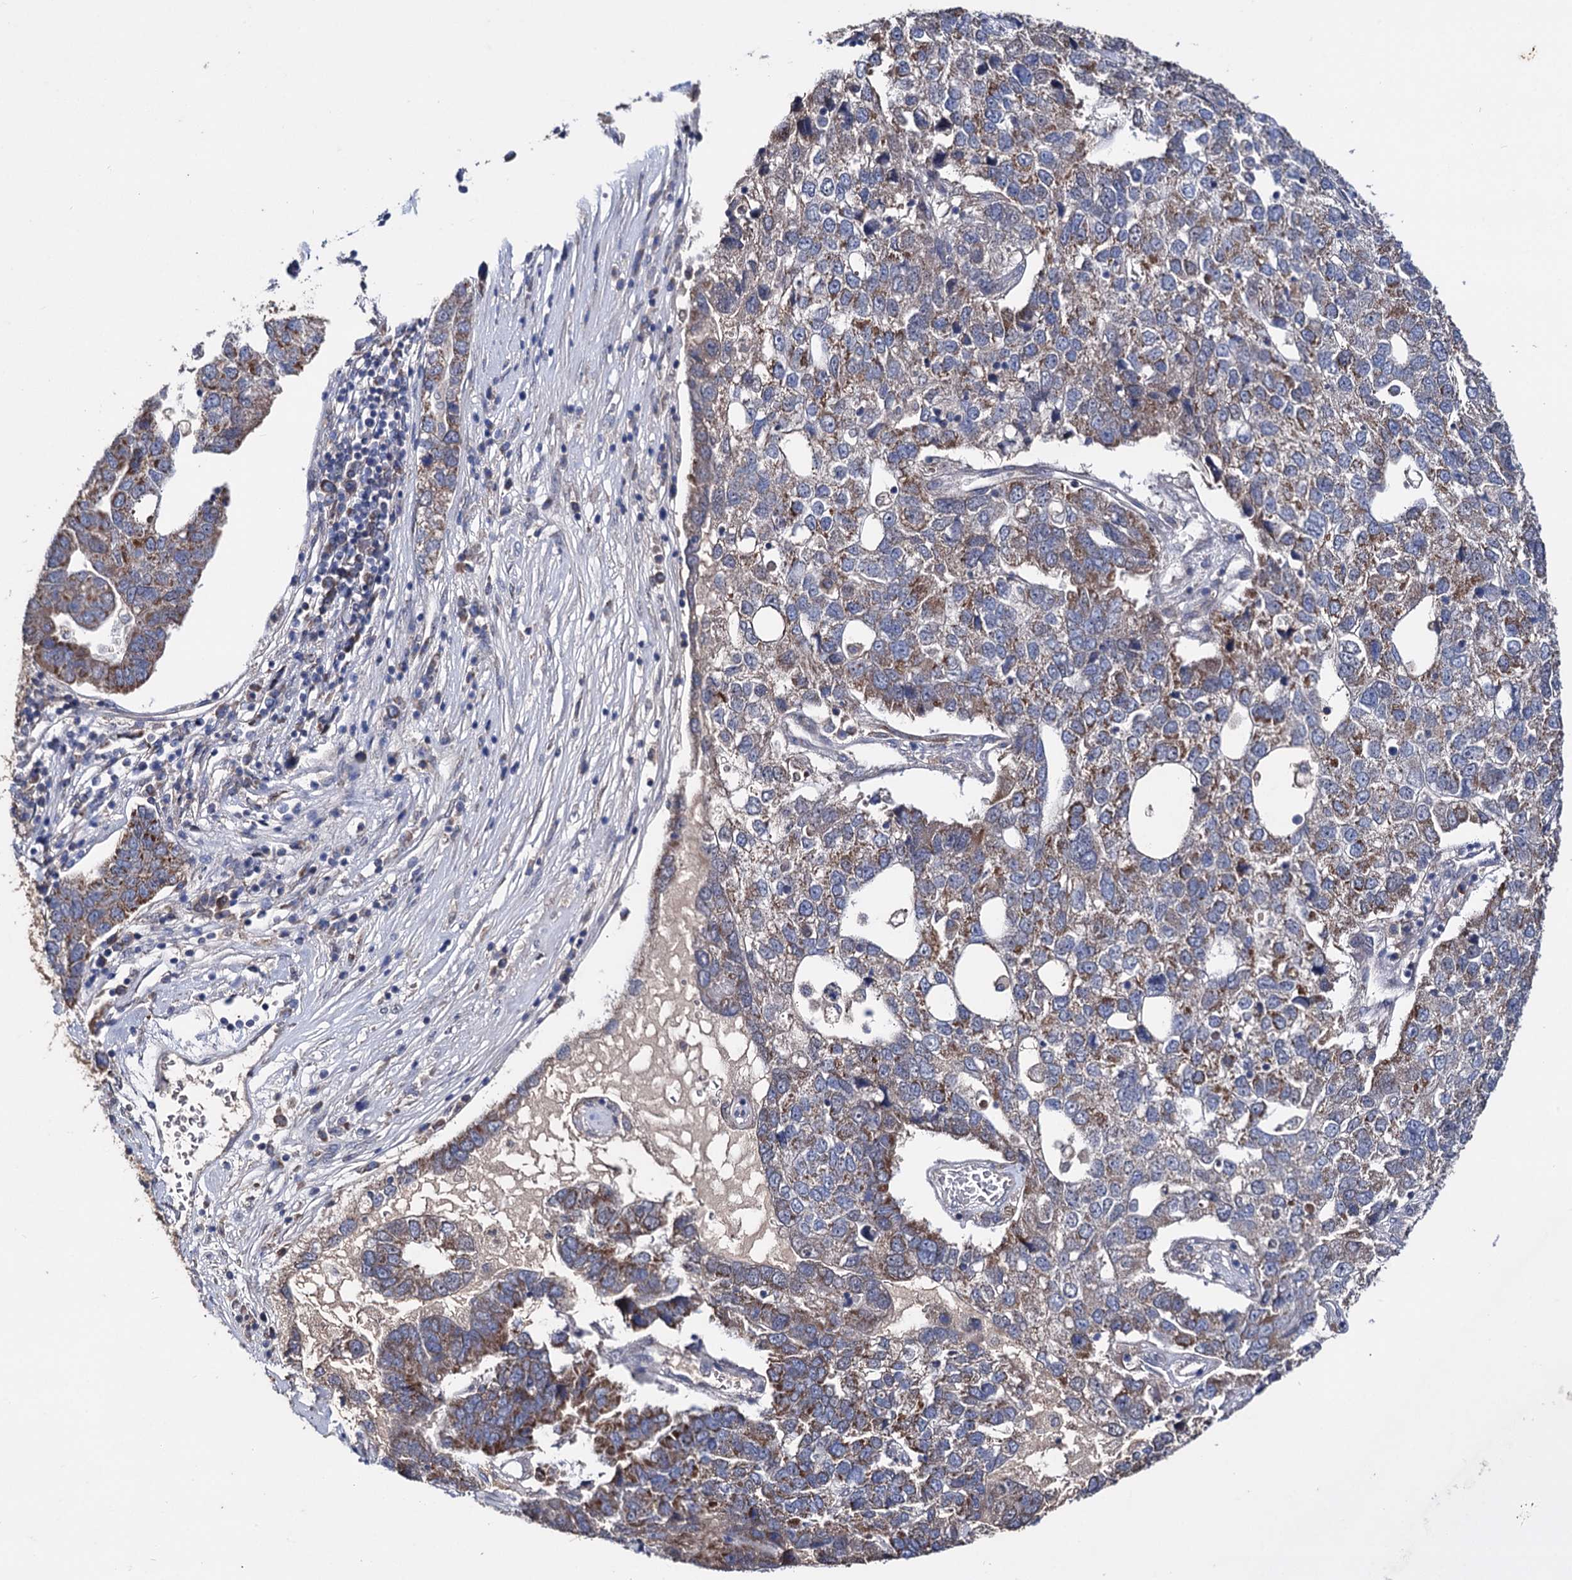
{"staining": {"intensity": "moderate", "quantity": "25%-75%", "location": "cytoplasmic/membranous"}, "tissue": "pancreatic cancer", "cell_type": "Tumor cells", "image_type": "cancer", "snomed": [{"axis": "morphology", "description": "Adenocarcinoma, NOS"}, {"axis": "topography", "description": "Pancreas"}], "caption": "The image reveals a brown stain indicating the presence of a protein in the cytoplasmic/membranous of tumor cells in adenocarcinoma (pancreatic).", "gene": "CLPB", "patient": {"sex": "female", "age": 61}}